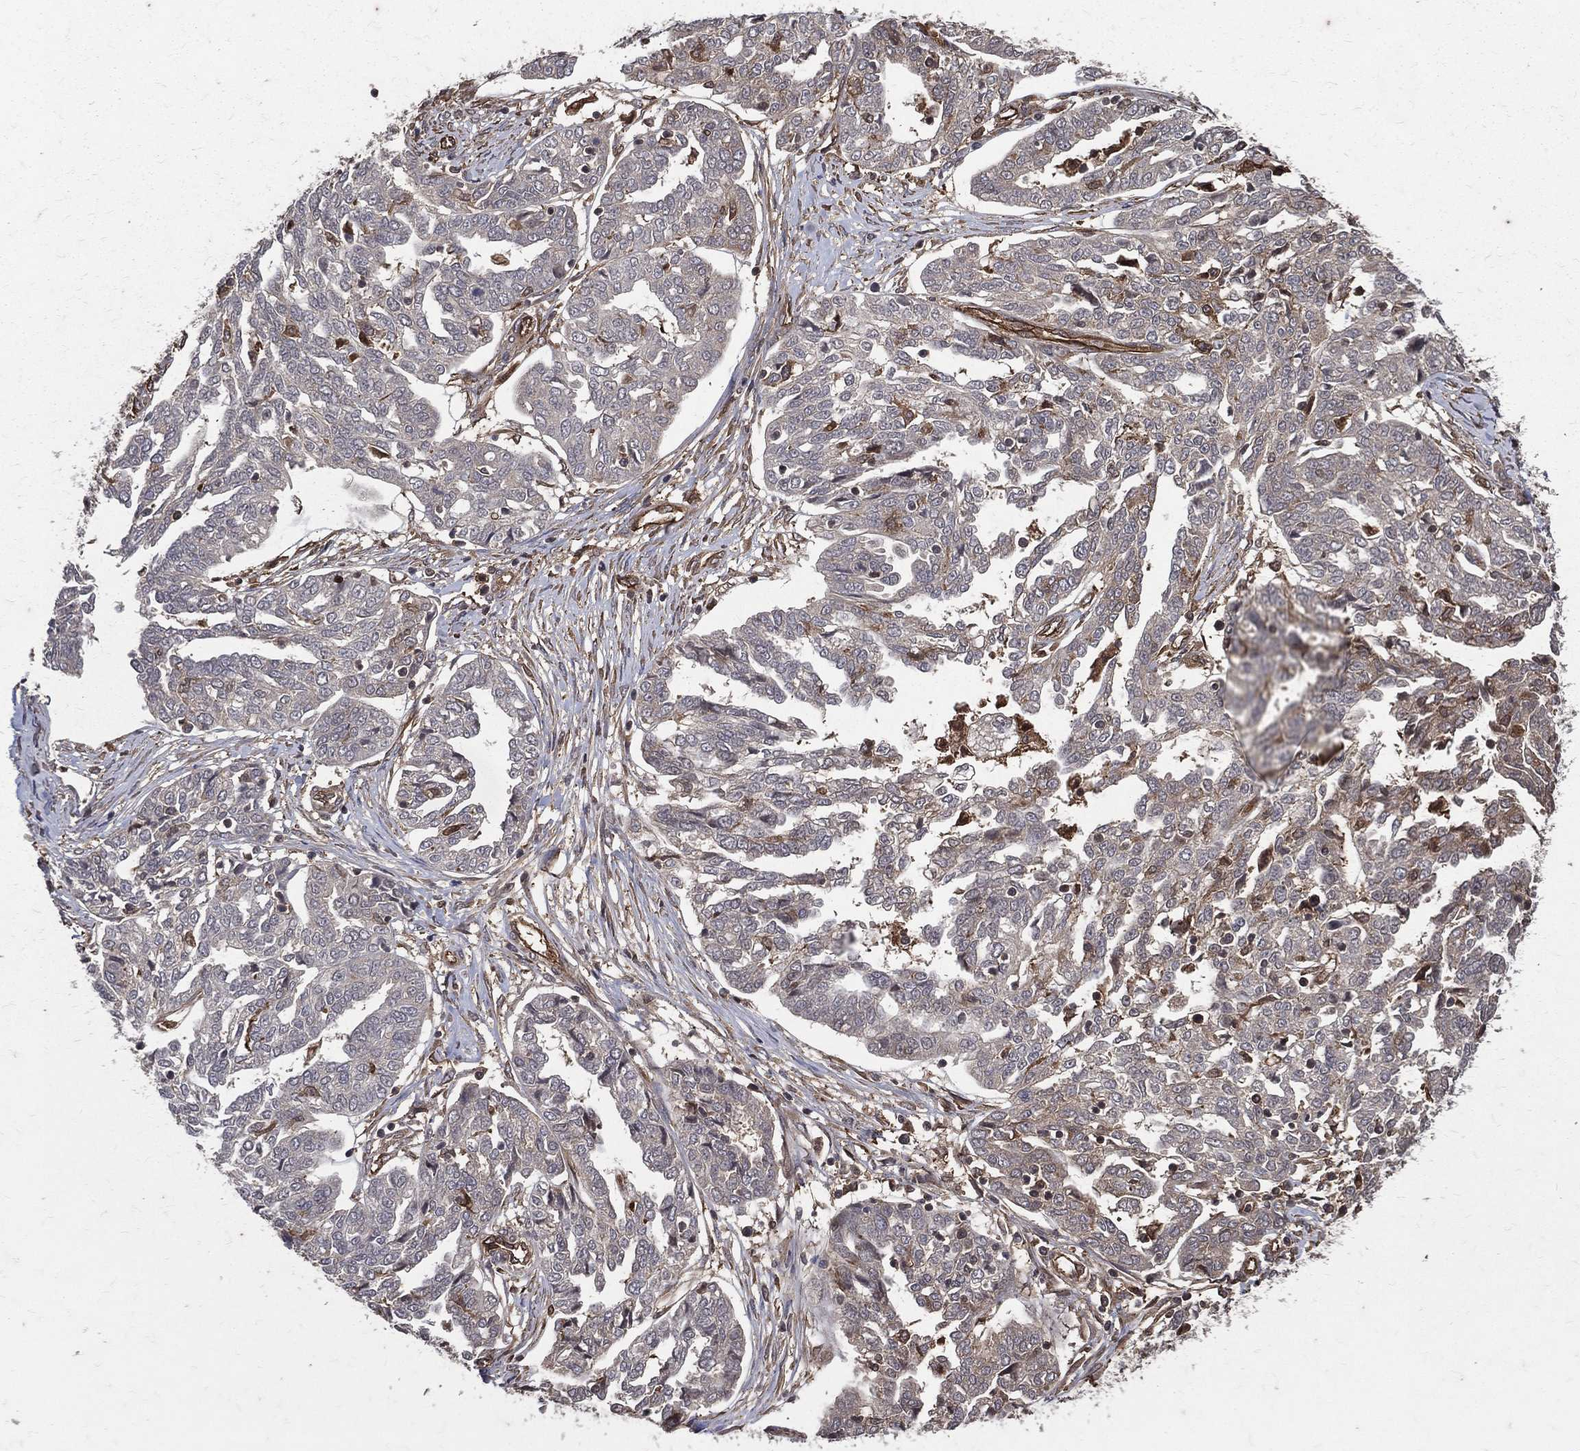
{"staining": {"intensity": "weak", "quantity": "<25%", "location": "cytoplasmic/membranous"}, "tissue": "ovarian cancer", "cell_type": "Tumor cells", "image_type": "cancer", "snomed": [{"axis": "morphology", "description": "Cystadenocarcinoma, serous, NOS"}, {"axis": "topography", "description": "Ovary"}], "caption": "Serous cystadenocarcinoma (ovarian) was stained to show a protein in brown. There is no significant staining in tumor cells.", "gene": "DPYSL2", "patient": {"sex": "female", "age": 67}}